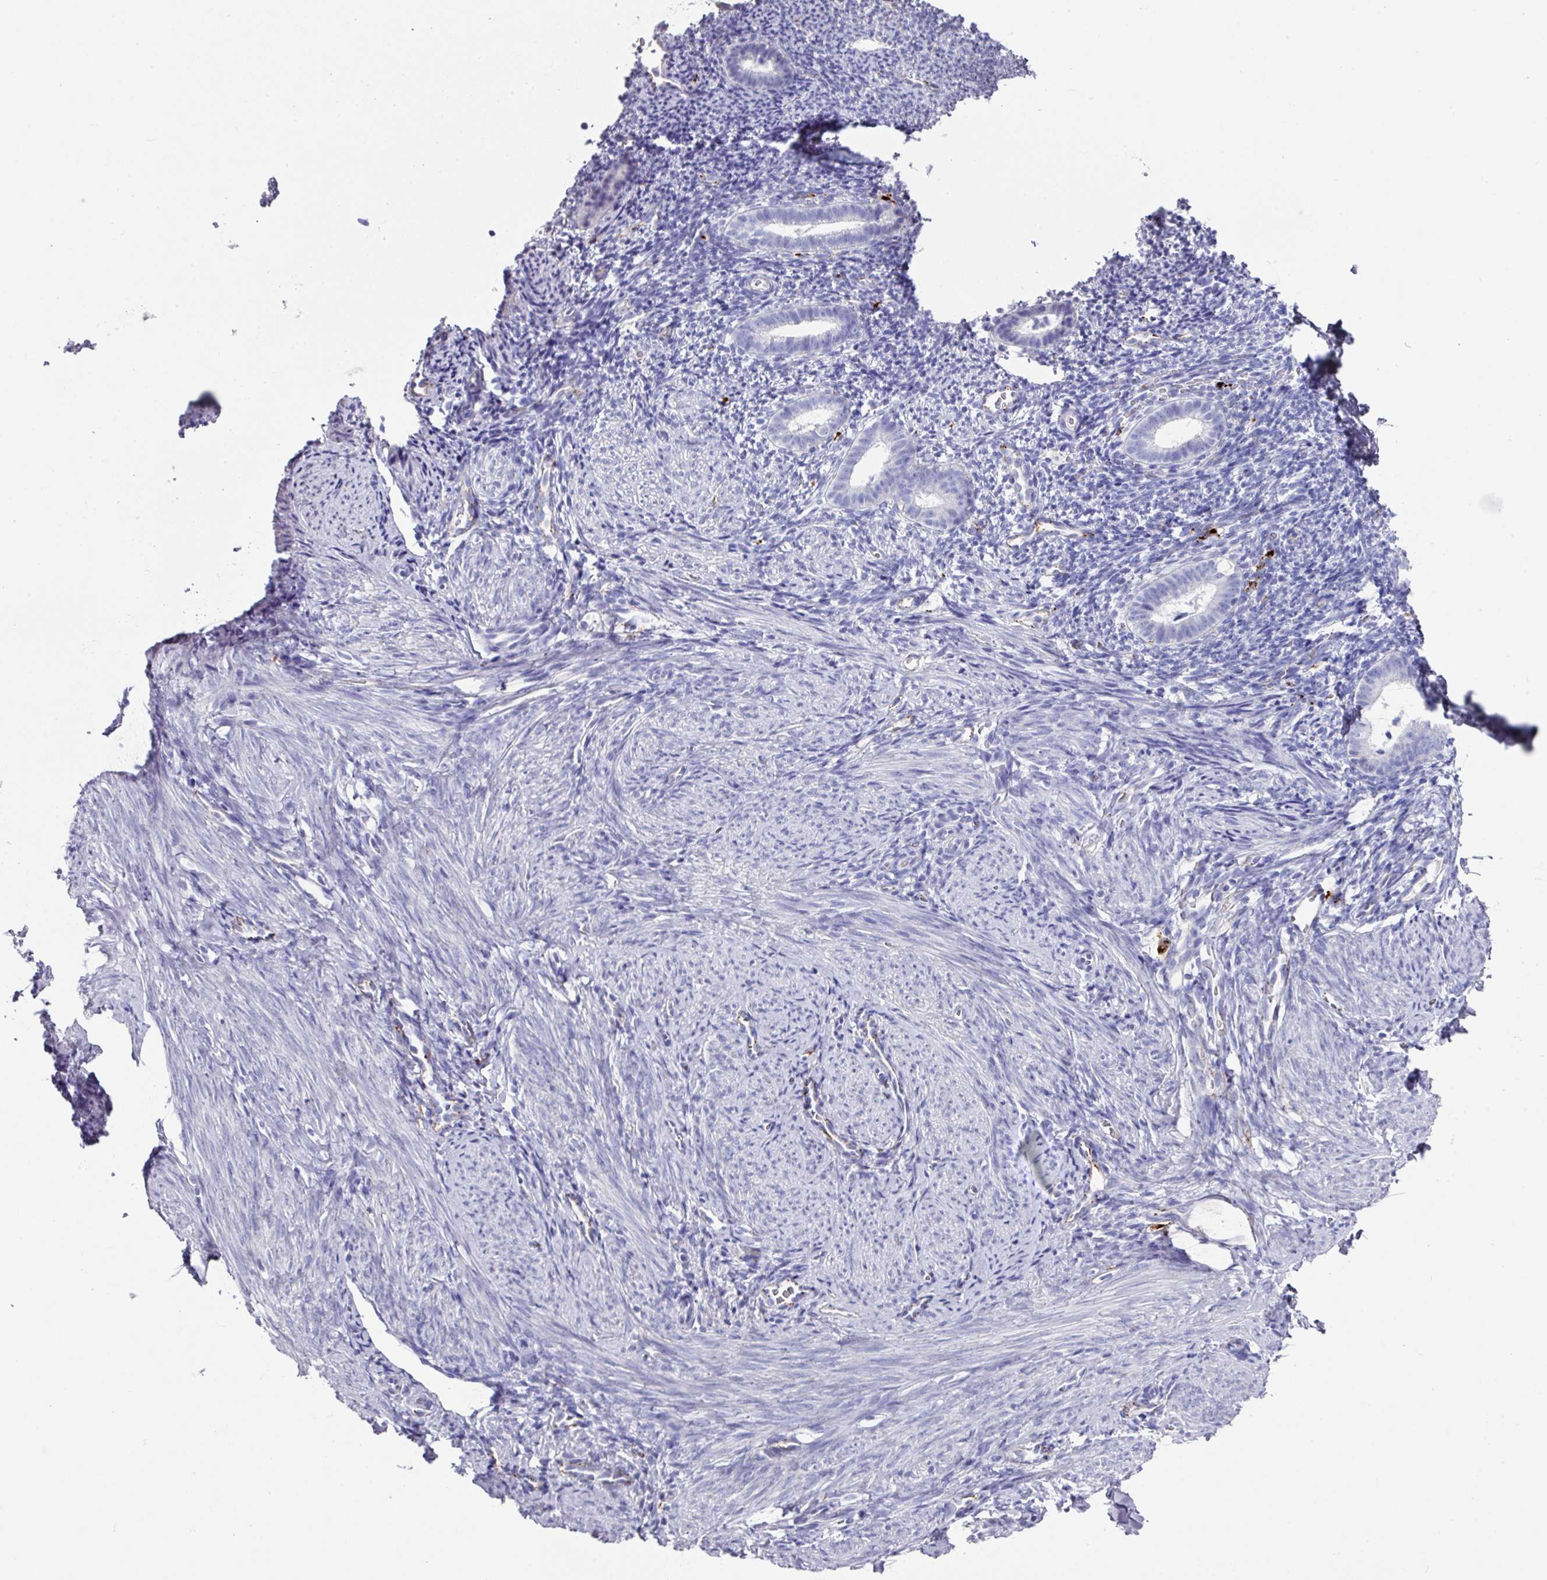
{"staining": {"intensity": "negative", "quantity": "none", "location": "none"}, "tissue": "endometrium", "cell_type": "Cells in endometrial stroma", "image_type": "normal", "snomed": [{"axis": "morphology", "description": "Normal tissue, NOS"}, {"axis": "topography", "description": "Endometrium"}], "caption": "Endometrium was stained to show a protein in brown. There is no significant expression in cells in endometrial stroma. (DAB (3,3'-diaminobenzidine) immunohistochemistry (IHC) with hematoxylin counter stain).", "gene": "CPVL", "patient": {"sex": "female", "age": 39}}